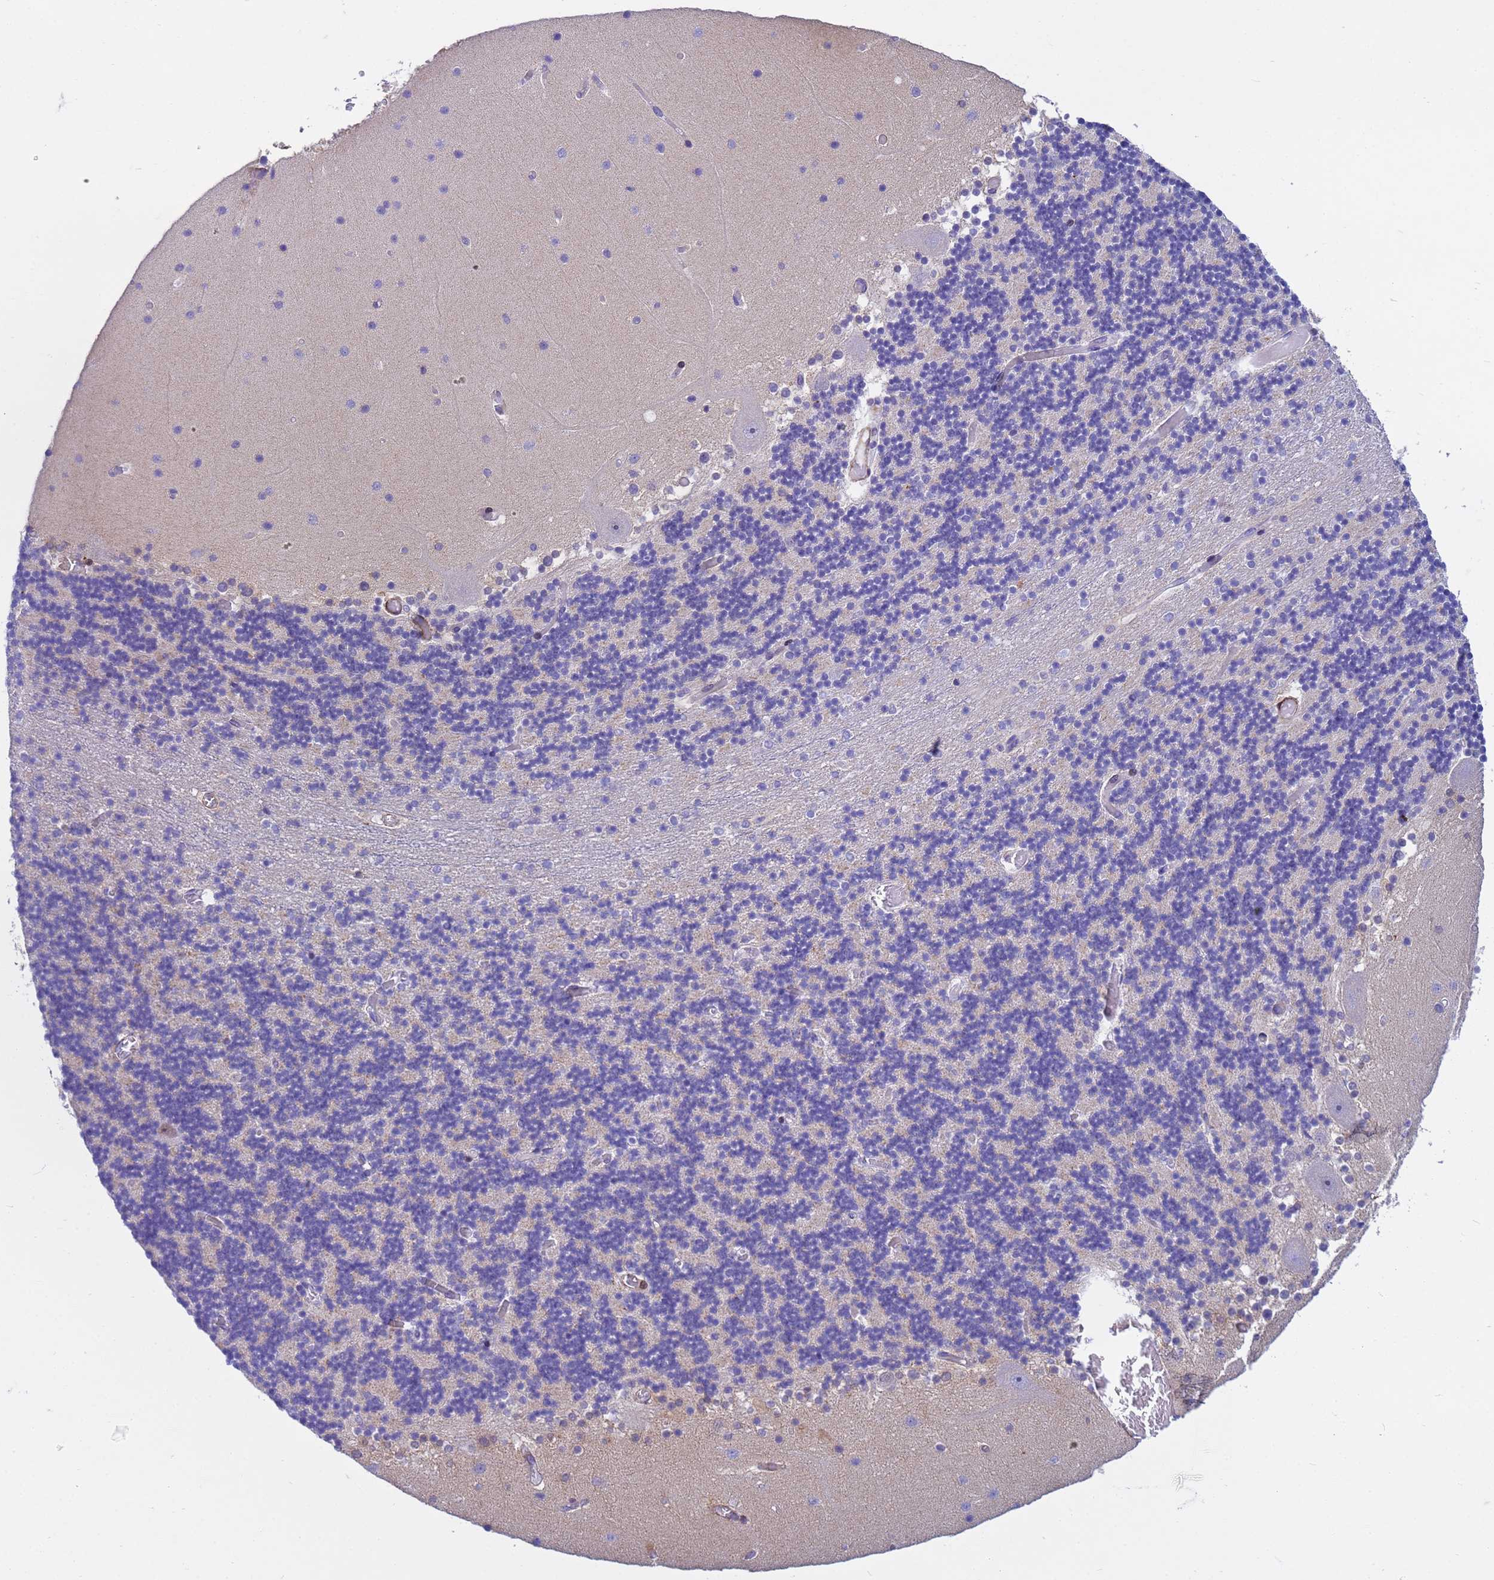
{"staining": {"intensity": "weak", "quantity": "25%-75%", "location": "cytoplasmic/membranous"}, "tissue": "cerebellum", "cell_type": "Cells in granular layer", "image_type": "normal", "snomed": [{"axis": "morphology", "description": "Normal tissue, NOS"}, {"axis": "topography", "description": "Cerebellum"}], "caption": "A low amount of weak cytoplasmic/membranous staining is present in about 25%-75% of cells in granular layer in benign cerebellum. (Brightfield microscopy of DAB IHC at high magnification).", "gene": "P2RX7", "patient": {"sex": "female", "age": 28}}